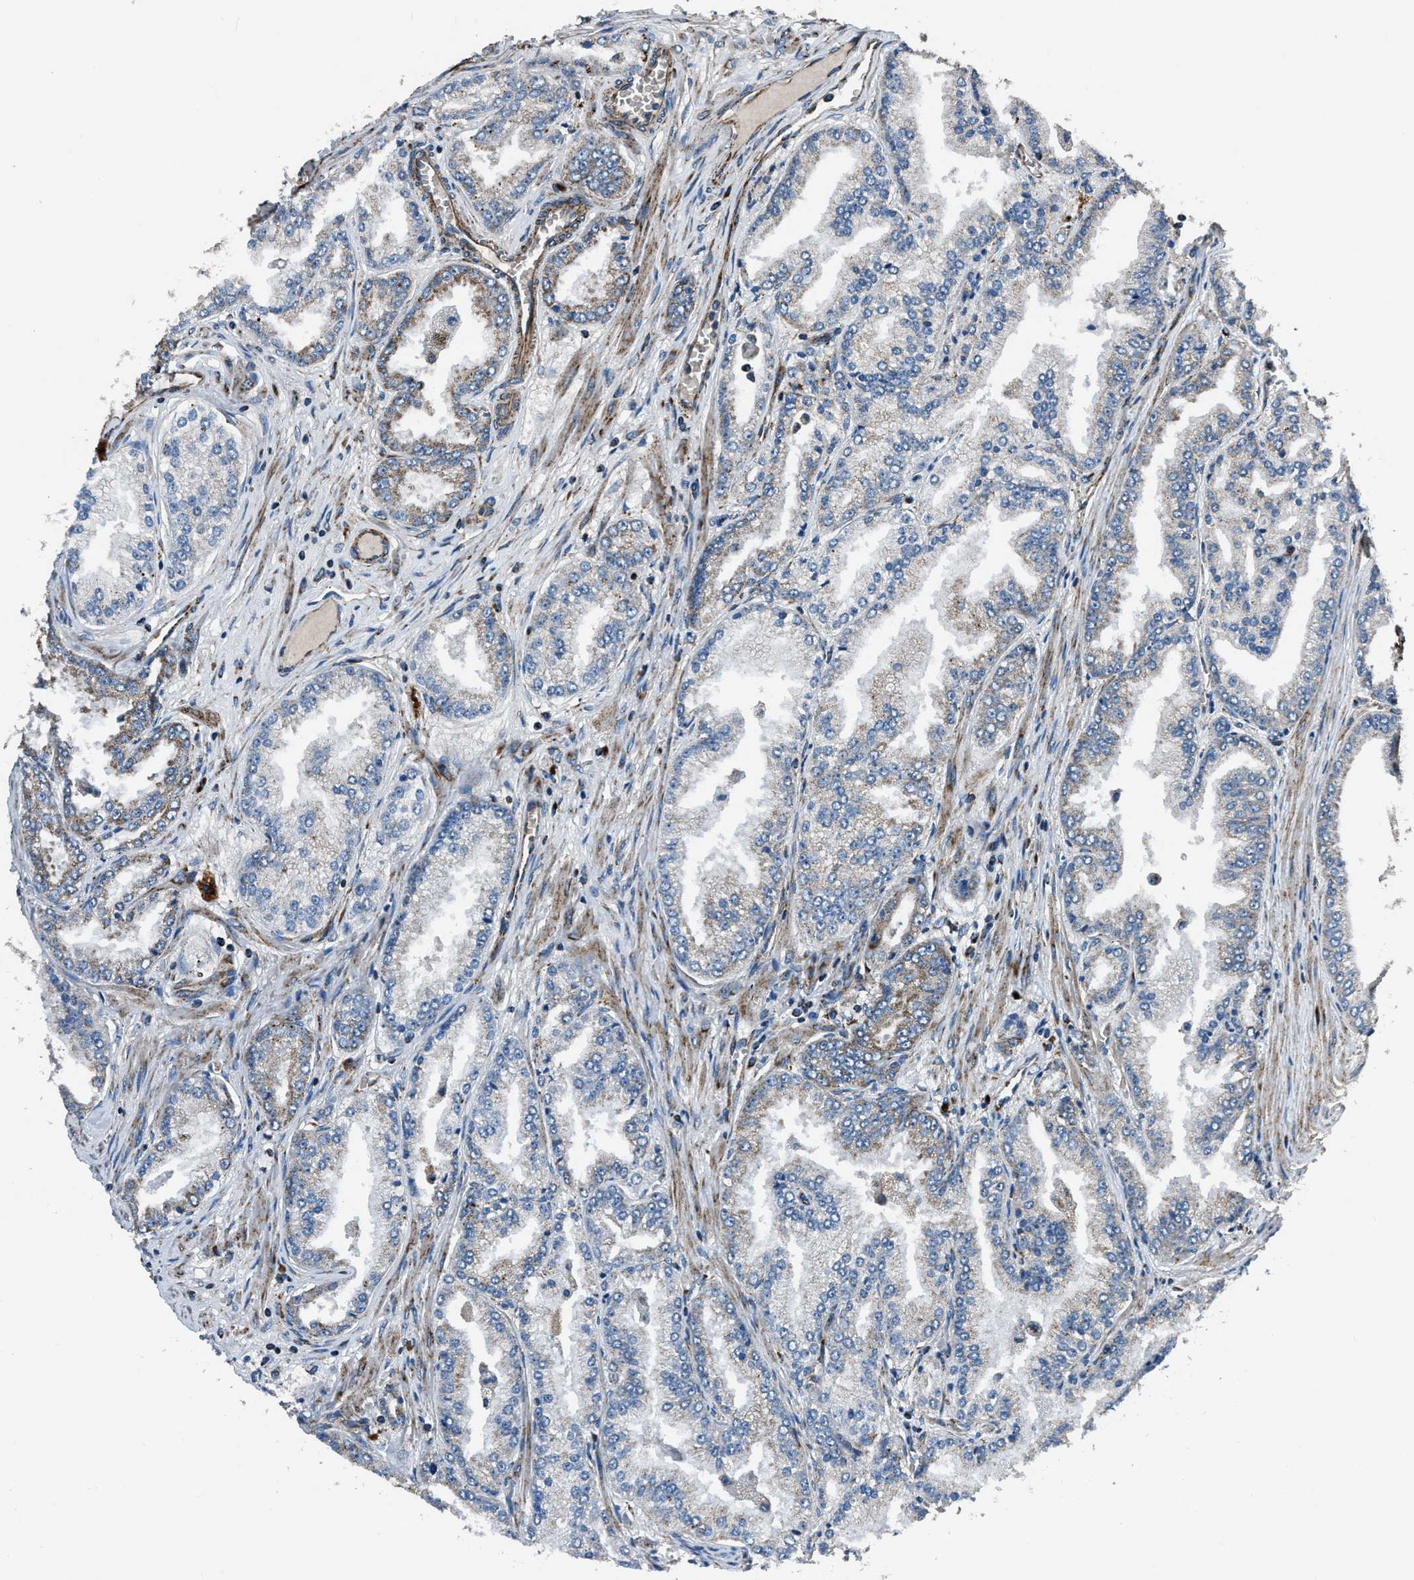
{"staining": {"intensity": "weak", "quantity": "<25%", "location": "cytoplasmic/membranous"}, "tissue": "prostate cancer", "cell_type": "Tumor cells", "image_type": "cancer", "snomed": [{"axis": "morphology", "description": "Adenocarcinoma, High grade"}, {"axis": "topography", "description": "Prostate"}], "caption": "Immunohistochemistry (IHC) of prostate cancer demonstrates no staining in tumor cells.", "gene": "OGDH", "patient": {"sex": "male", "age": 61}}